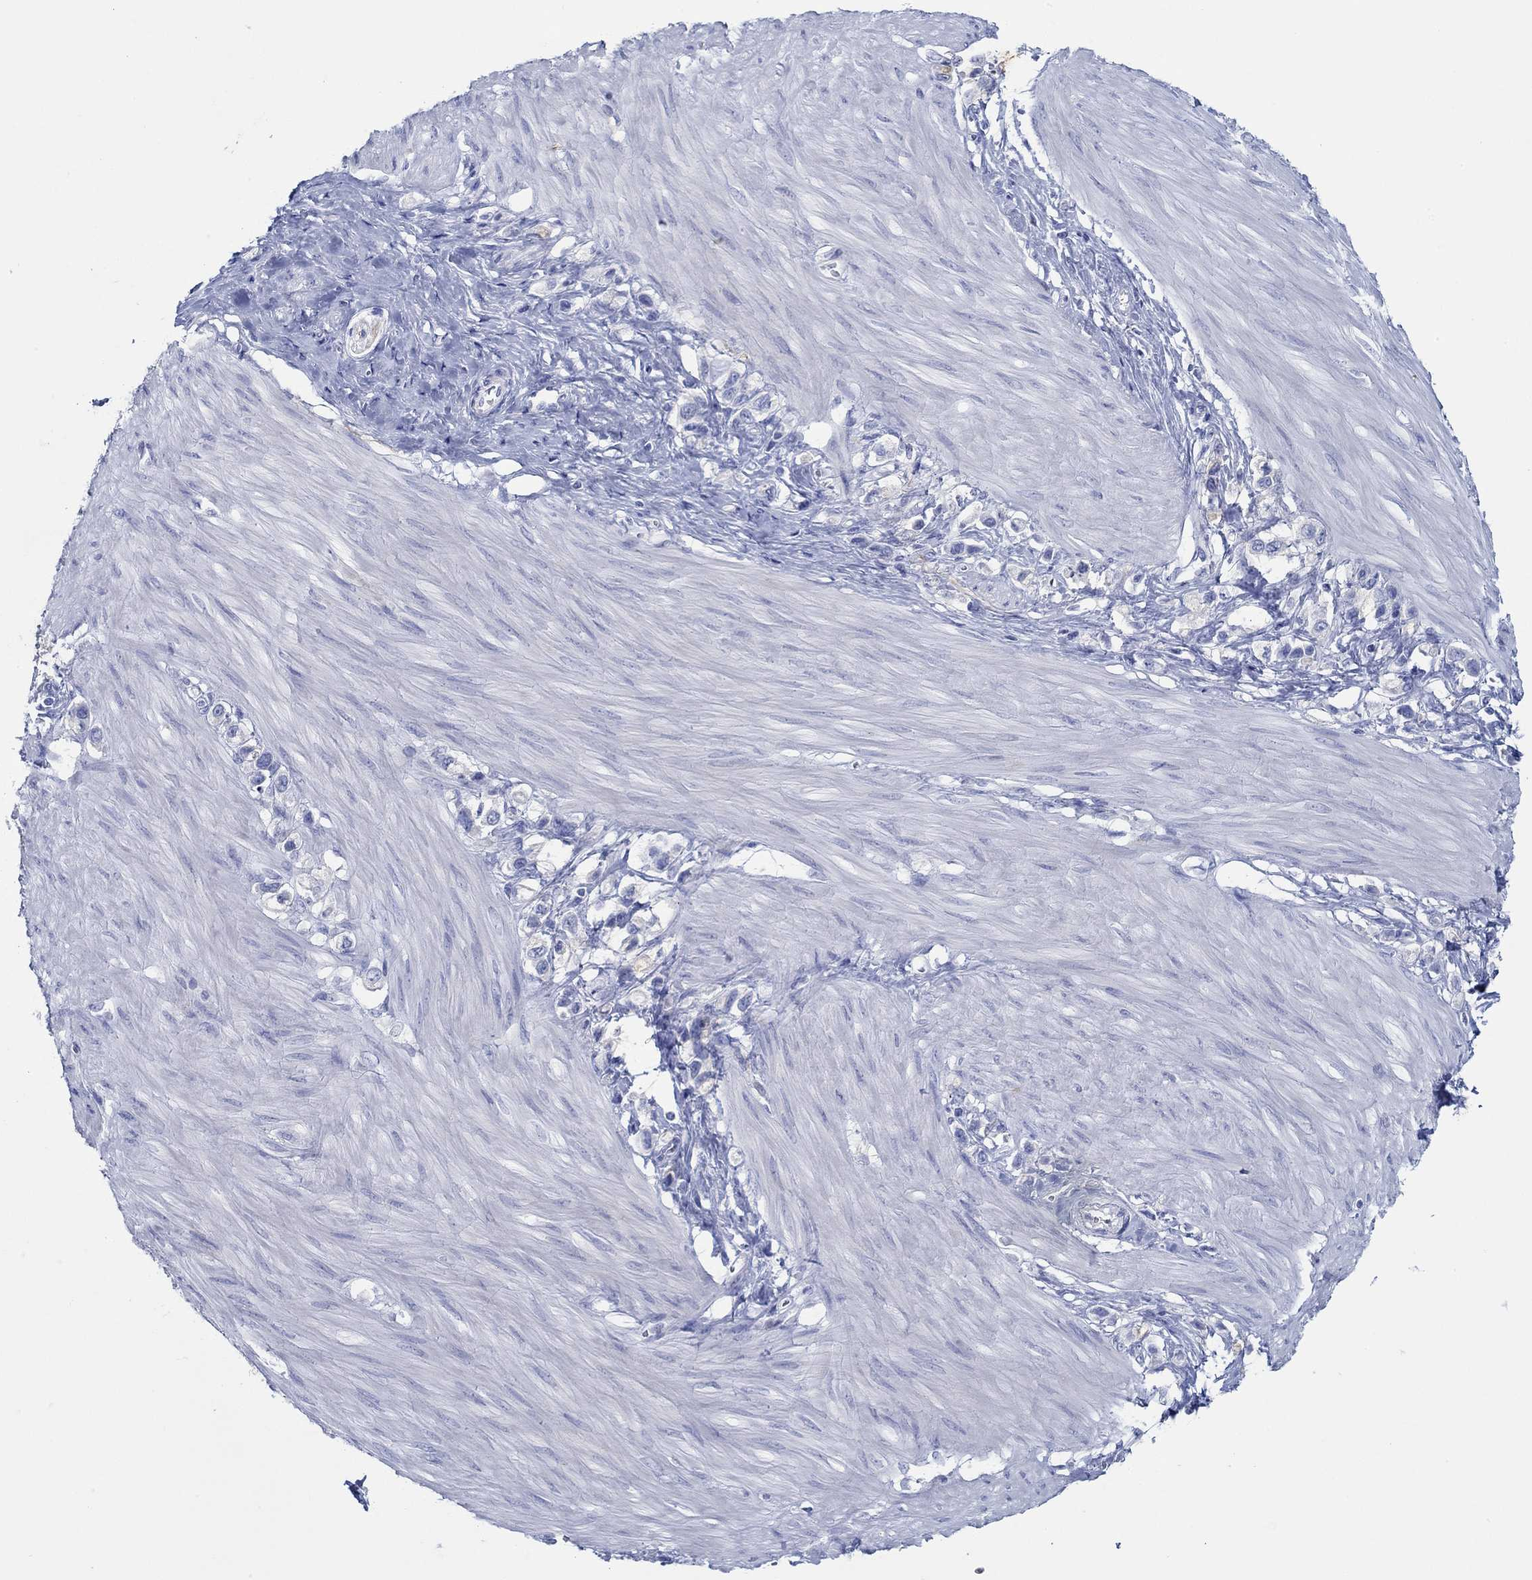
{"staining": {"intensity": "negative", "quantity": "none", "location": "none"}, "tissue": "stomach cancer", "cell_type": "Tumor cells", "image_type": "cancer", "snomed": [{"axis": "morphology", "description": "Normal tissue, NOS"}, {"axis": "morphology", "description": "Adenocarcinoma, NOS"}, {"axis": "morphology", "description": "Adenocarcinoma, High grade"}, {"axis": "topography", "description": "Stomach, upper"}, {"axis": "topography", "description": "Stomach"}], "caption": "IHC micrograph of neoplastic tissue: human stomach adenocarcinoma stained with DAB shows no significant protein staining in tumor cells. (Brightfield microscopy of DAB (3,3'-diaminobenzidine) immunohistochemistry (IHC) at high magnification).", "gene": "IGFBP6", "patient": {"sex": "female", "age": 65}}